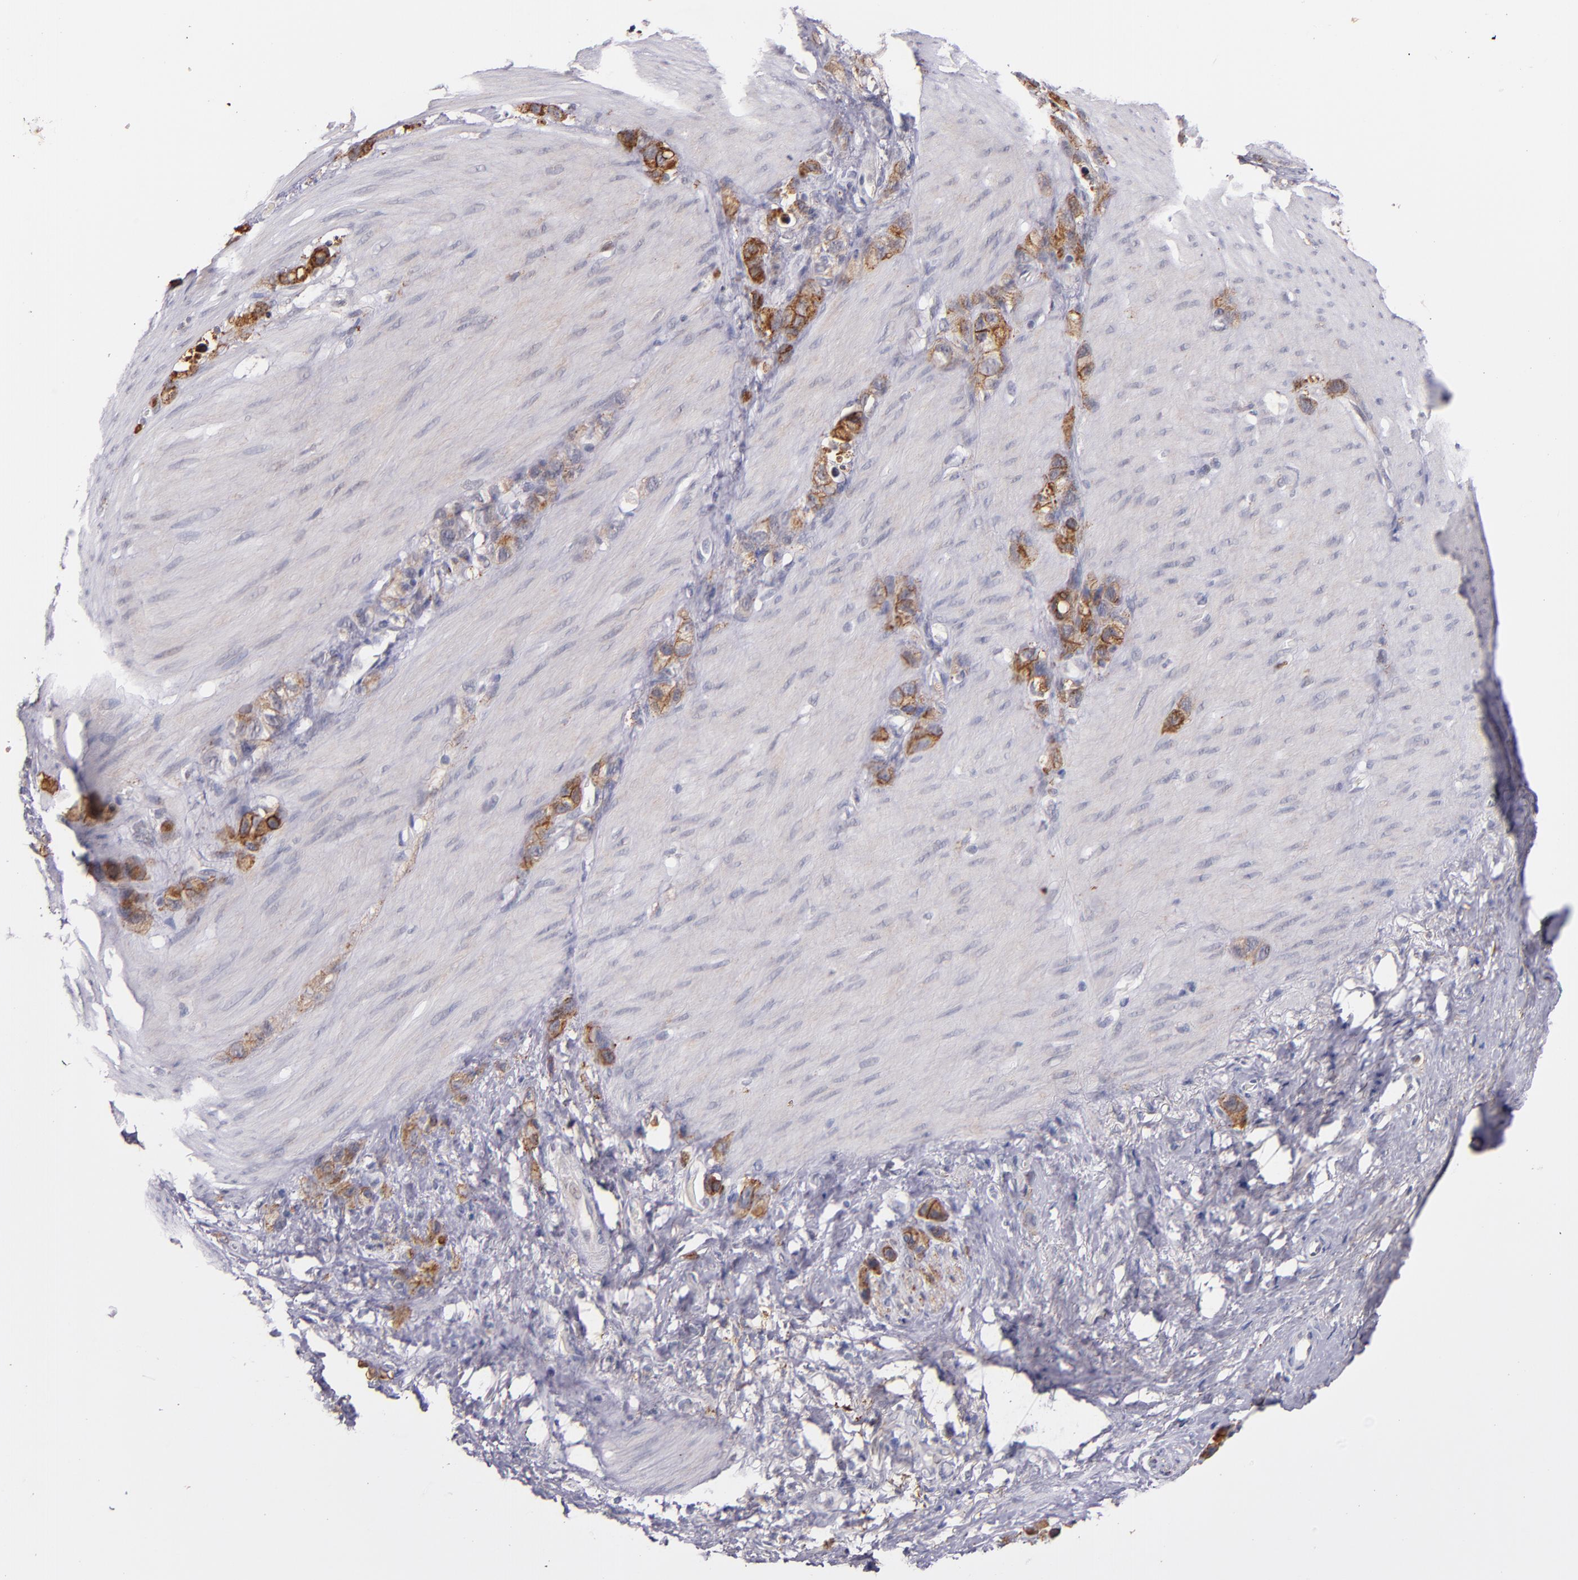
{"staining": {"intensity": "strong", "quantity": ">75%", "location": "cytoplasmic/membranous"}, "tissue": "stomach cancer", "cell_type": "Tumor cells", "image_type": "cancer", "snomed": [{"axis": "morphology", "description": "Normal tissue, NOS"}, {"axis": "morphology", "description": "Adenocarcinoma, NOS"}, {"axis": "morphology", "description": "Adenocarcinoma, High grade"}, {"axis": "topography", "description": "Stomach, upper"}, {"axis": "topography", "description": "Stomach"}], "caption": "High-grade adenocarcinoma (stomach) stained for a protein reveals strong cytoplasmic/membranous positivity in tumor cells. The staining is performed using DAB (3,3'-diaminobenzidine) brown chromogen to label protein expression. The nuclei are counter-stained blue using hematoxylin.", "gene": "SYP", "patient": {"sex": "female", "age": 65}}